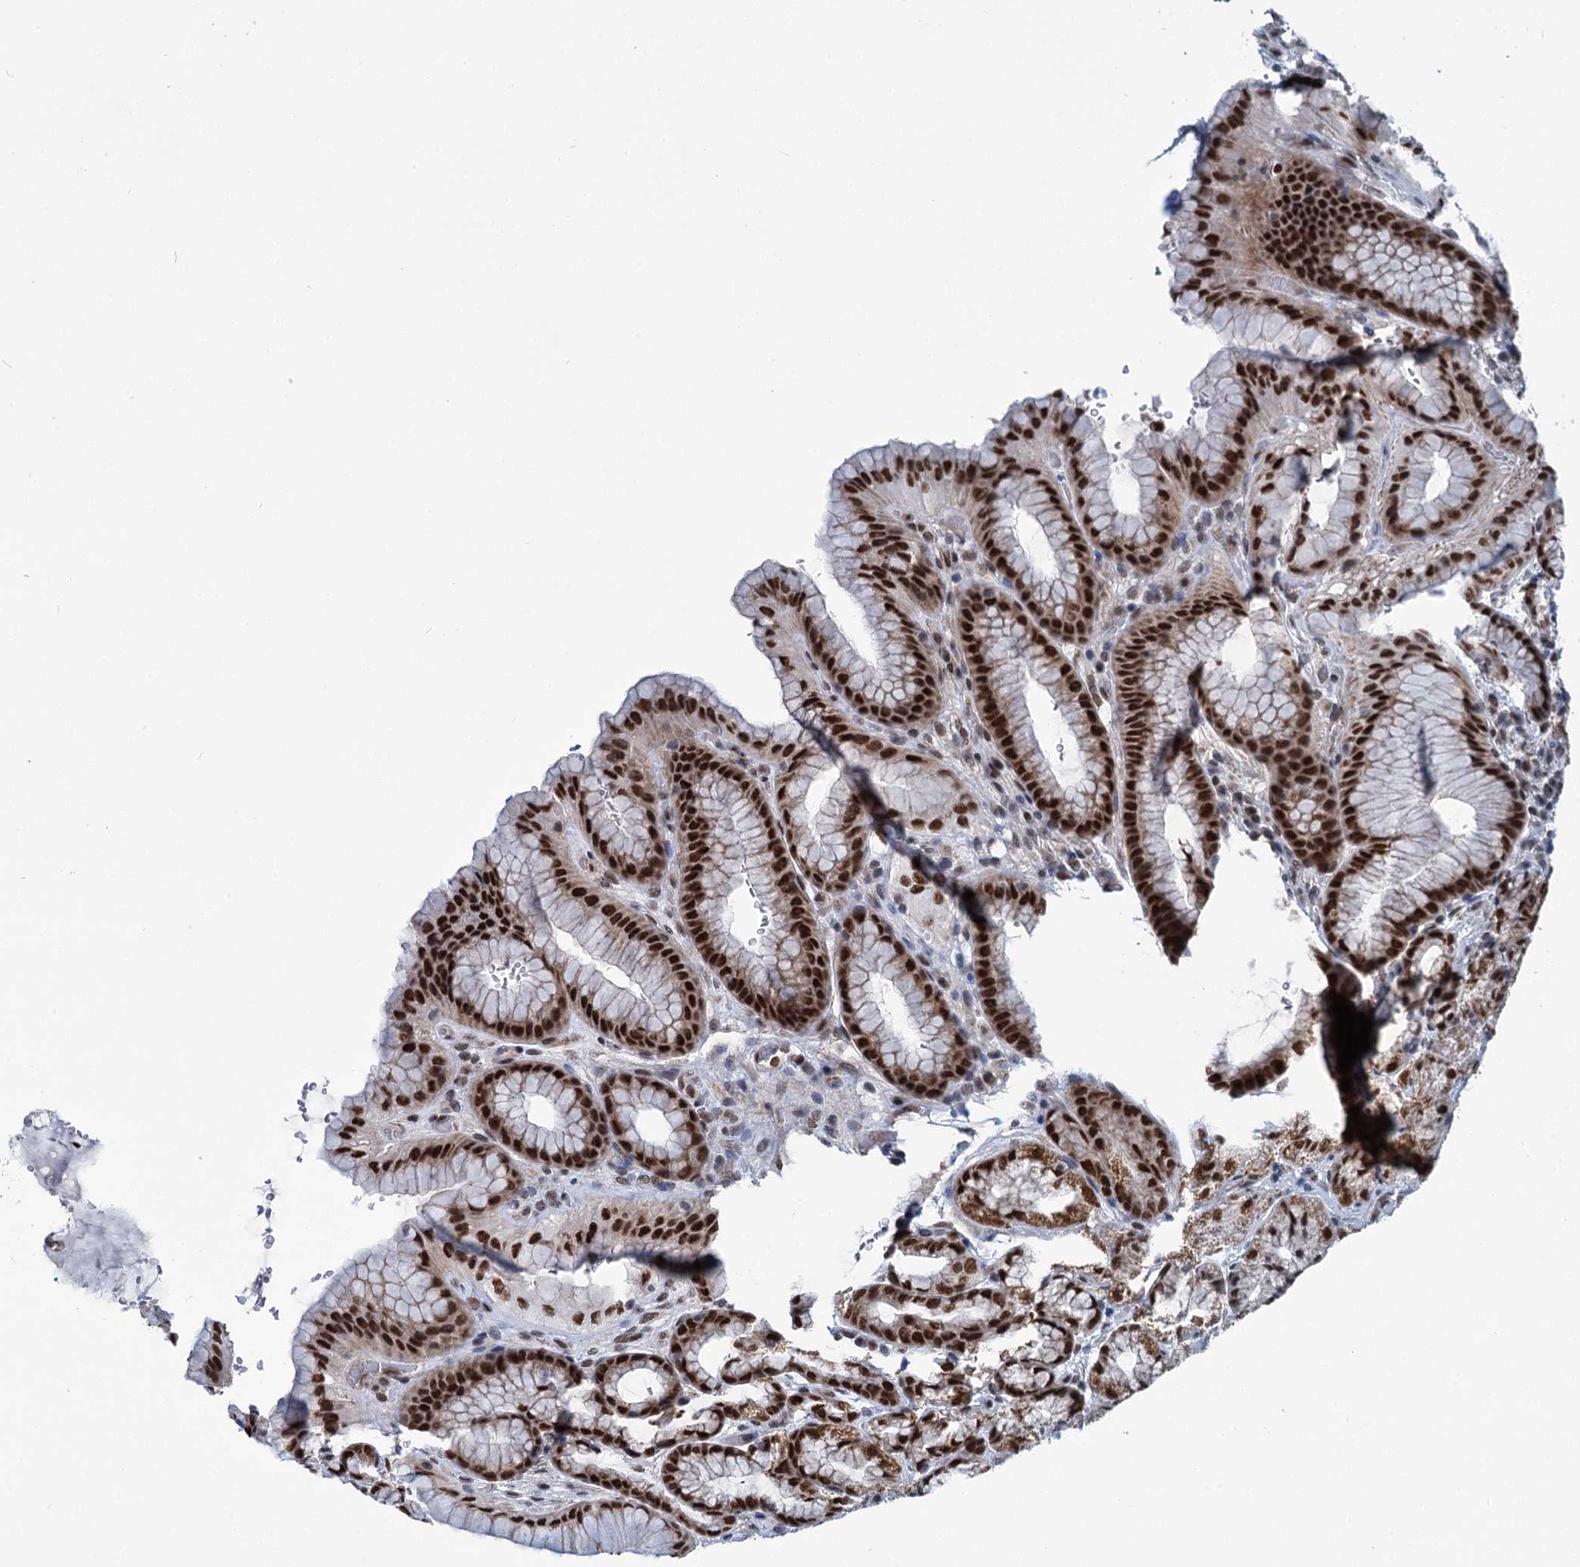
{"staining": {"intensity": "strong", "quantity": ">75%", "location": "cytoplasmic/membranous,nuclear"}, "tissue": "stomach", "cell_type": "Glandular cells", "image_type": "normal", "snomed": [{"axis": "morphology", "description": "Normal tissue, NOS"}, {"axis": "morphology", "description": "Adenocarcinoma, NOS"}, {"axis": "topography", "description": "Stomach"}], "caption": "Glandular cells demonstrate strong cytoplasmic/membranous,nuclear expression in about >75% of cells in benign stomach.", "gene": "MORN3", "patient": {"sex": "male", "age": 57}}